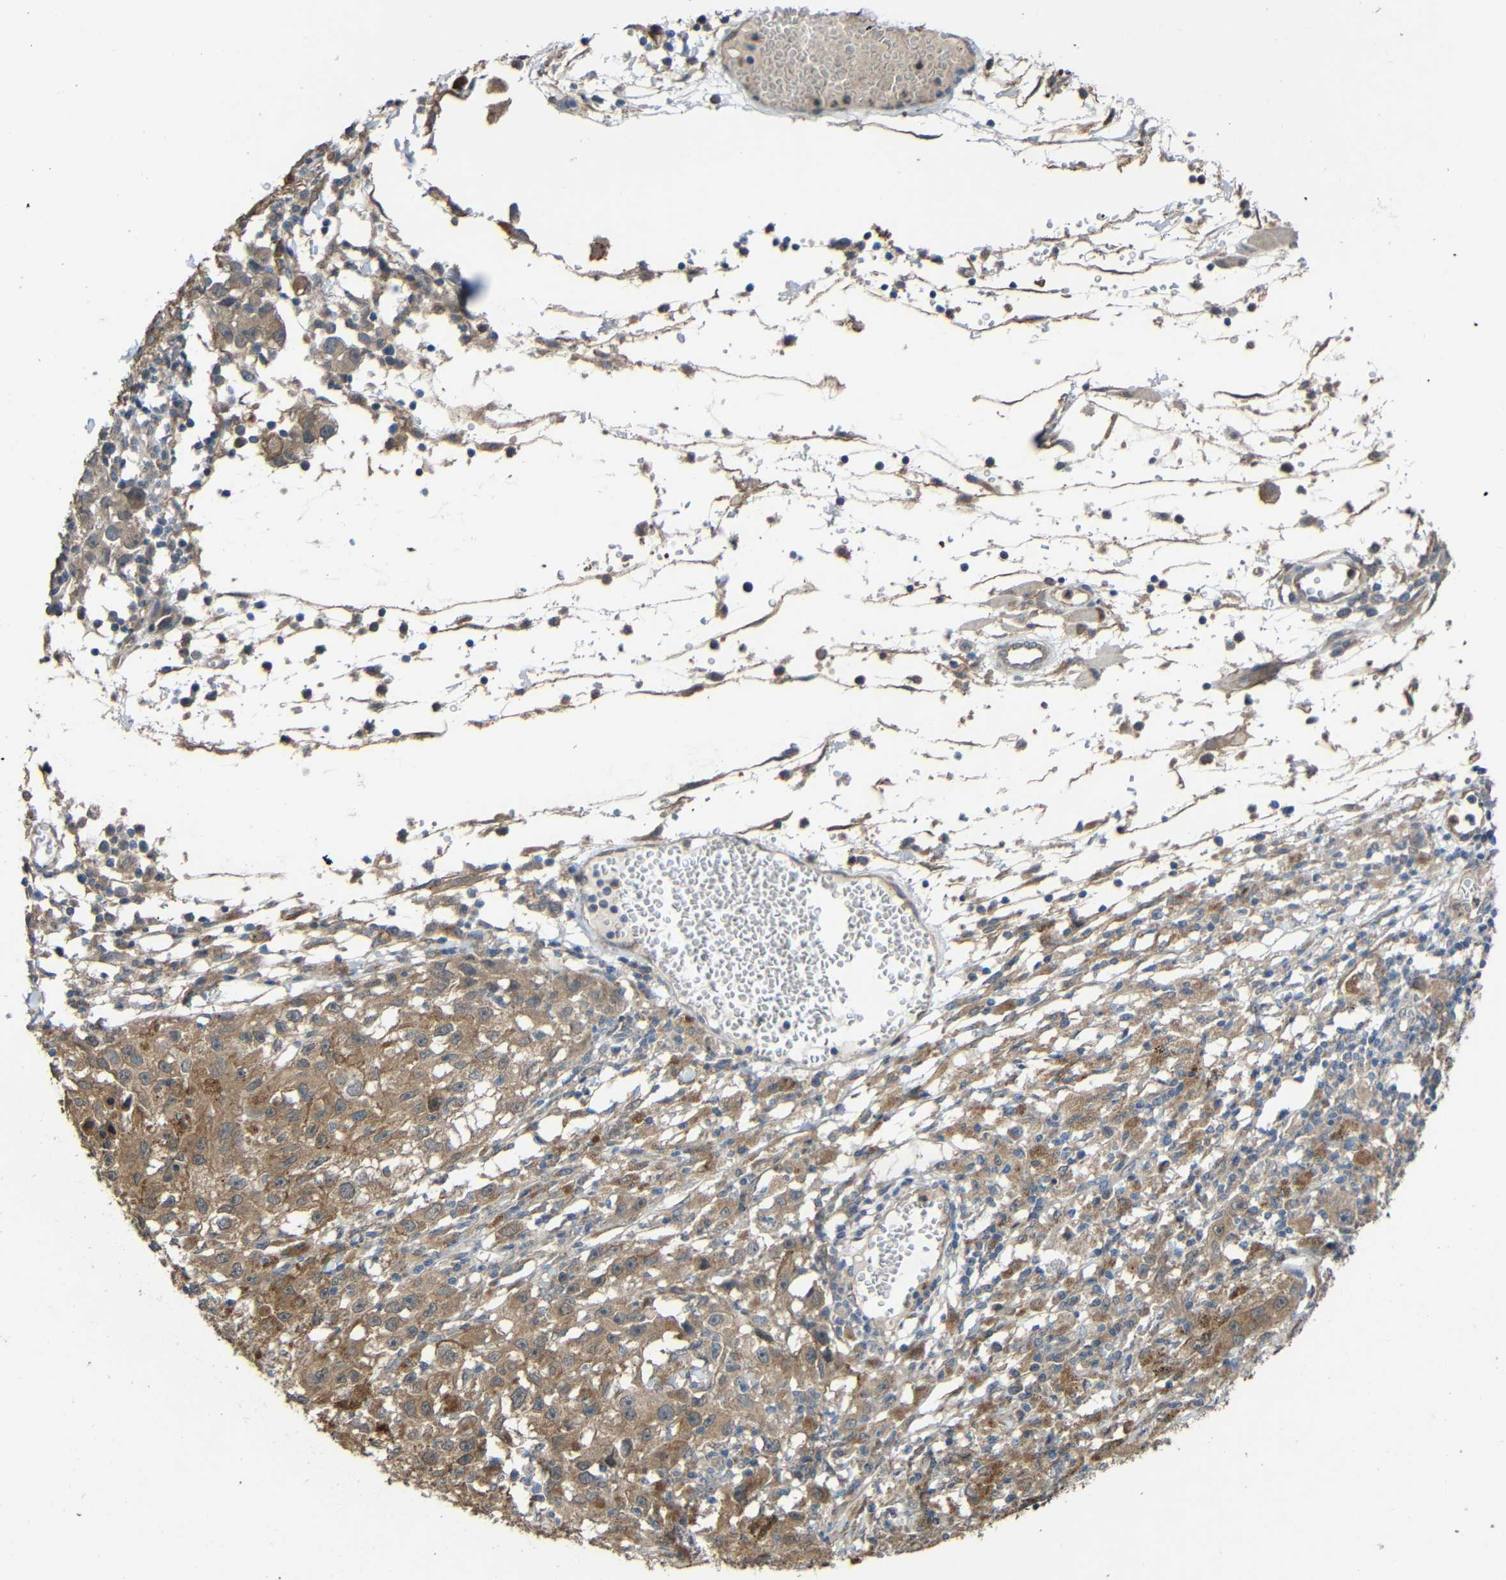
{"staining": {"intensity": "moderate", "quantity": ">75%", "location": "cytoplasmic/membranous"}, "tissue": "melanoma", "cell_type": "Tumor cells", "image_type": "cancer", "snomed": [{"axis": "morphology", "description": "Malignant melanoma, NOS"}, {"axis": "topography", "description": "Skin"}], "caption": "Immunohistochemistry (IHC) image of melanoma stained for a protein (brown), which exhibits medium levels of moderate cytoplasmic/membranous positivity in approximately >75% of tumor cells.", "gene": "CHST9", "patient": {"sex": "female", "age": 104}}